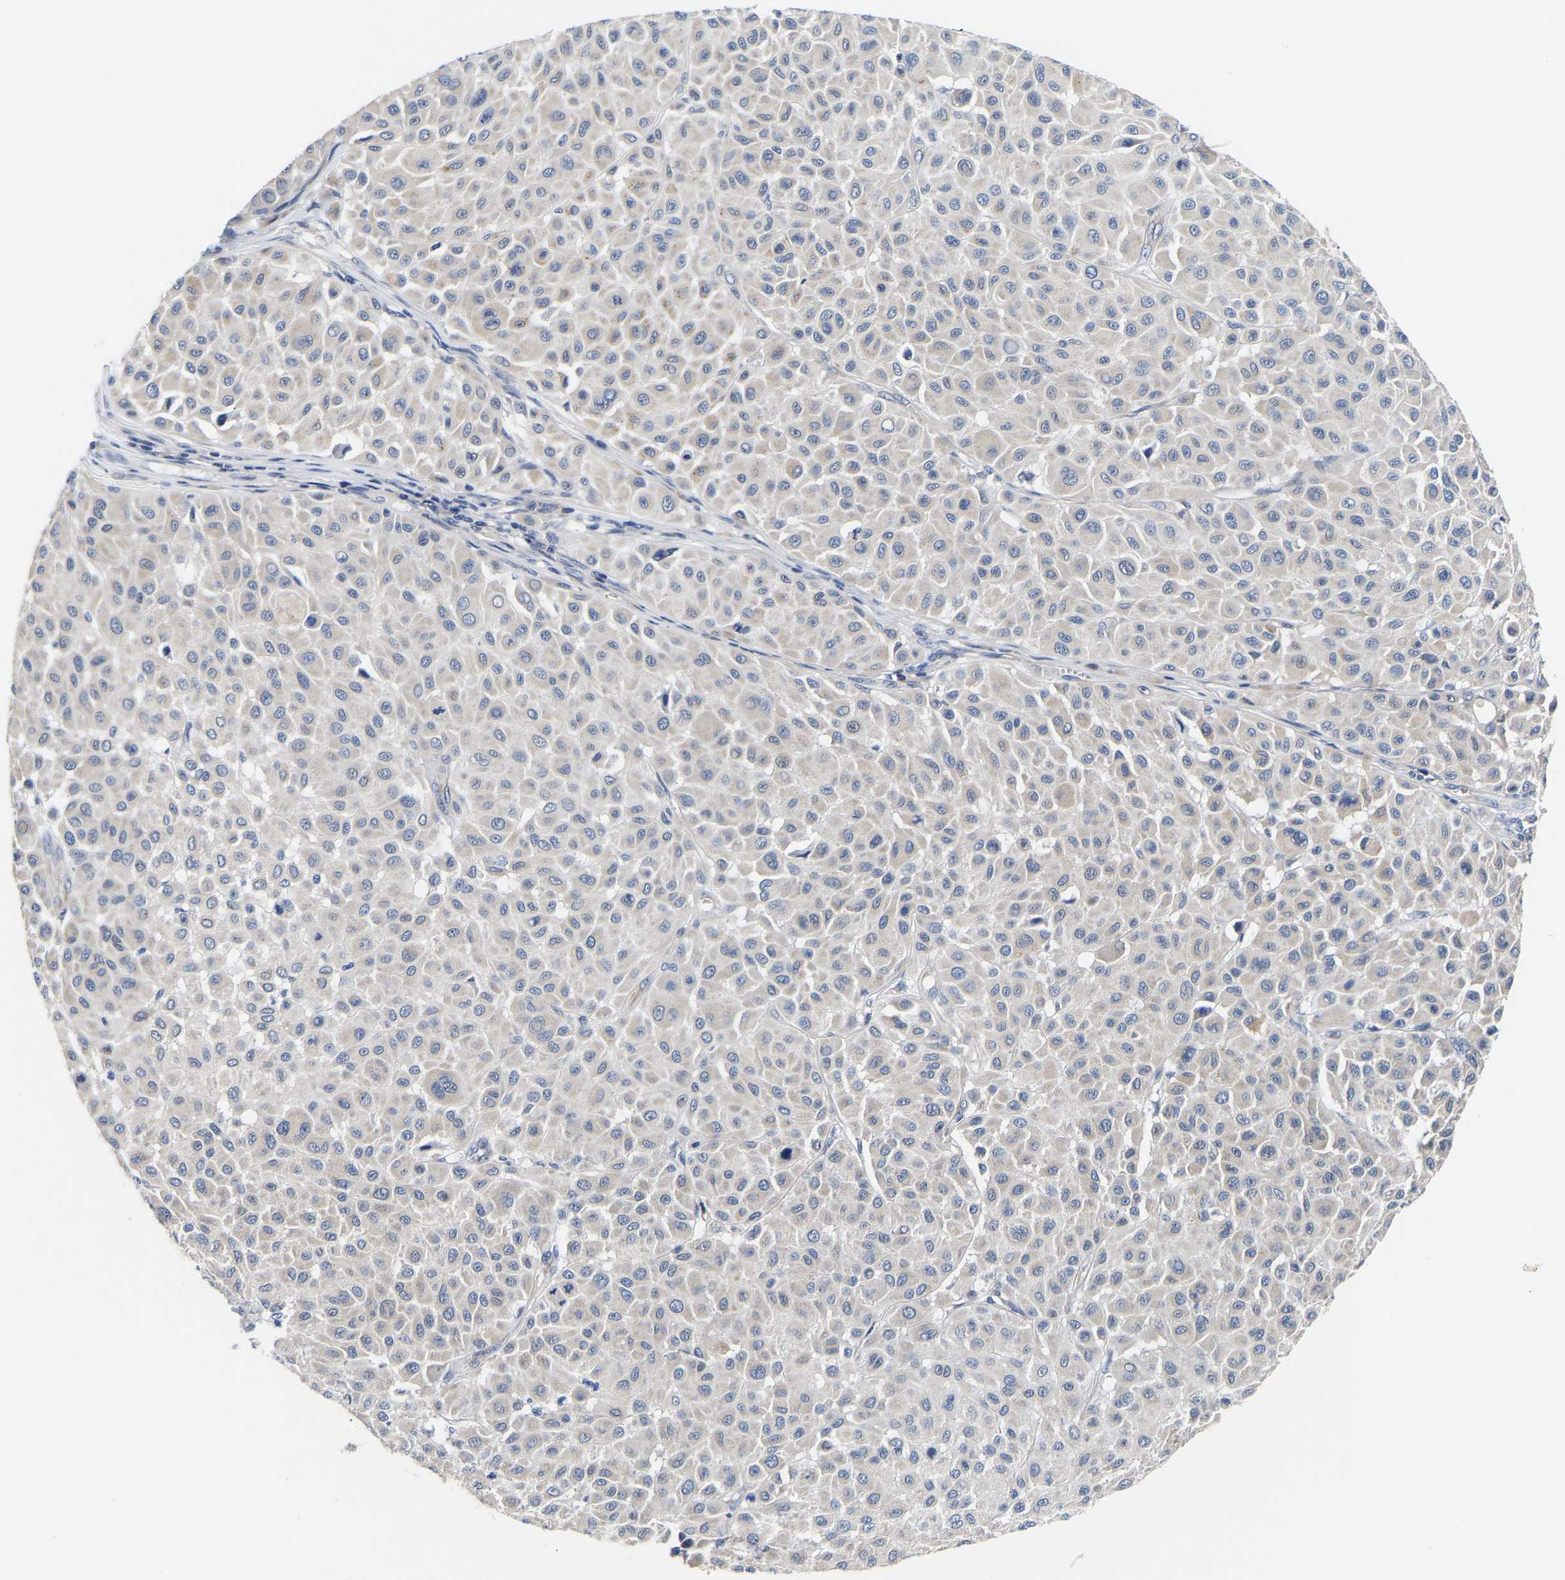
{"staining": {"intensity": "negative", "quantity": "none", "location": "none"}, "tissue": "melanoma", "cell_type": "Tumor cells", "image_type": "cancer", "snomed": [{"axis": "morphology", "description": "Malignant melanoma, Metastatic site"}, {"axis": "topography", "description": "Soft tissue"}], "caption": "The immunohistochemistry histopathology image has no significant staining in tumor cells of malignant melanoma (metastatic site) tissue.", "gene": "RINT1", "patient": {"sex": "male", "age": 41}}